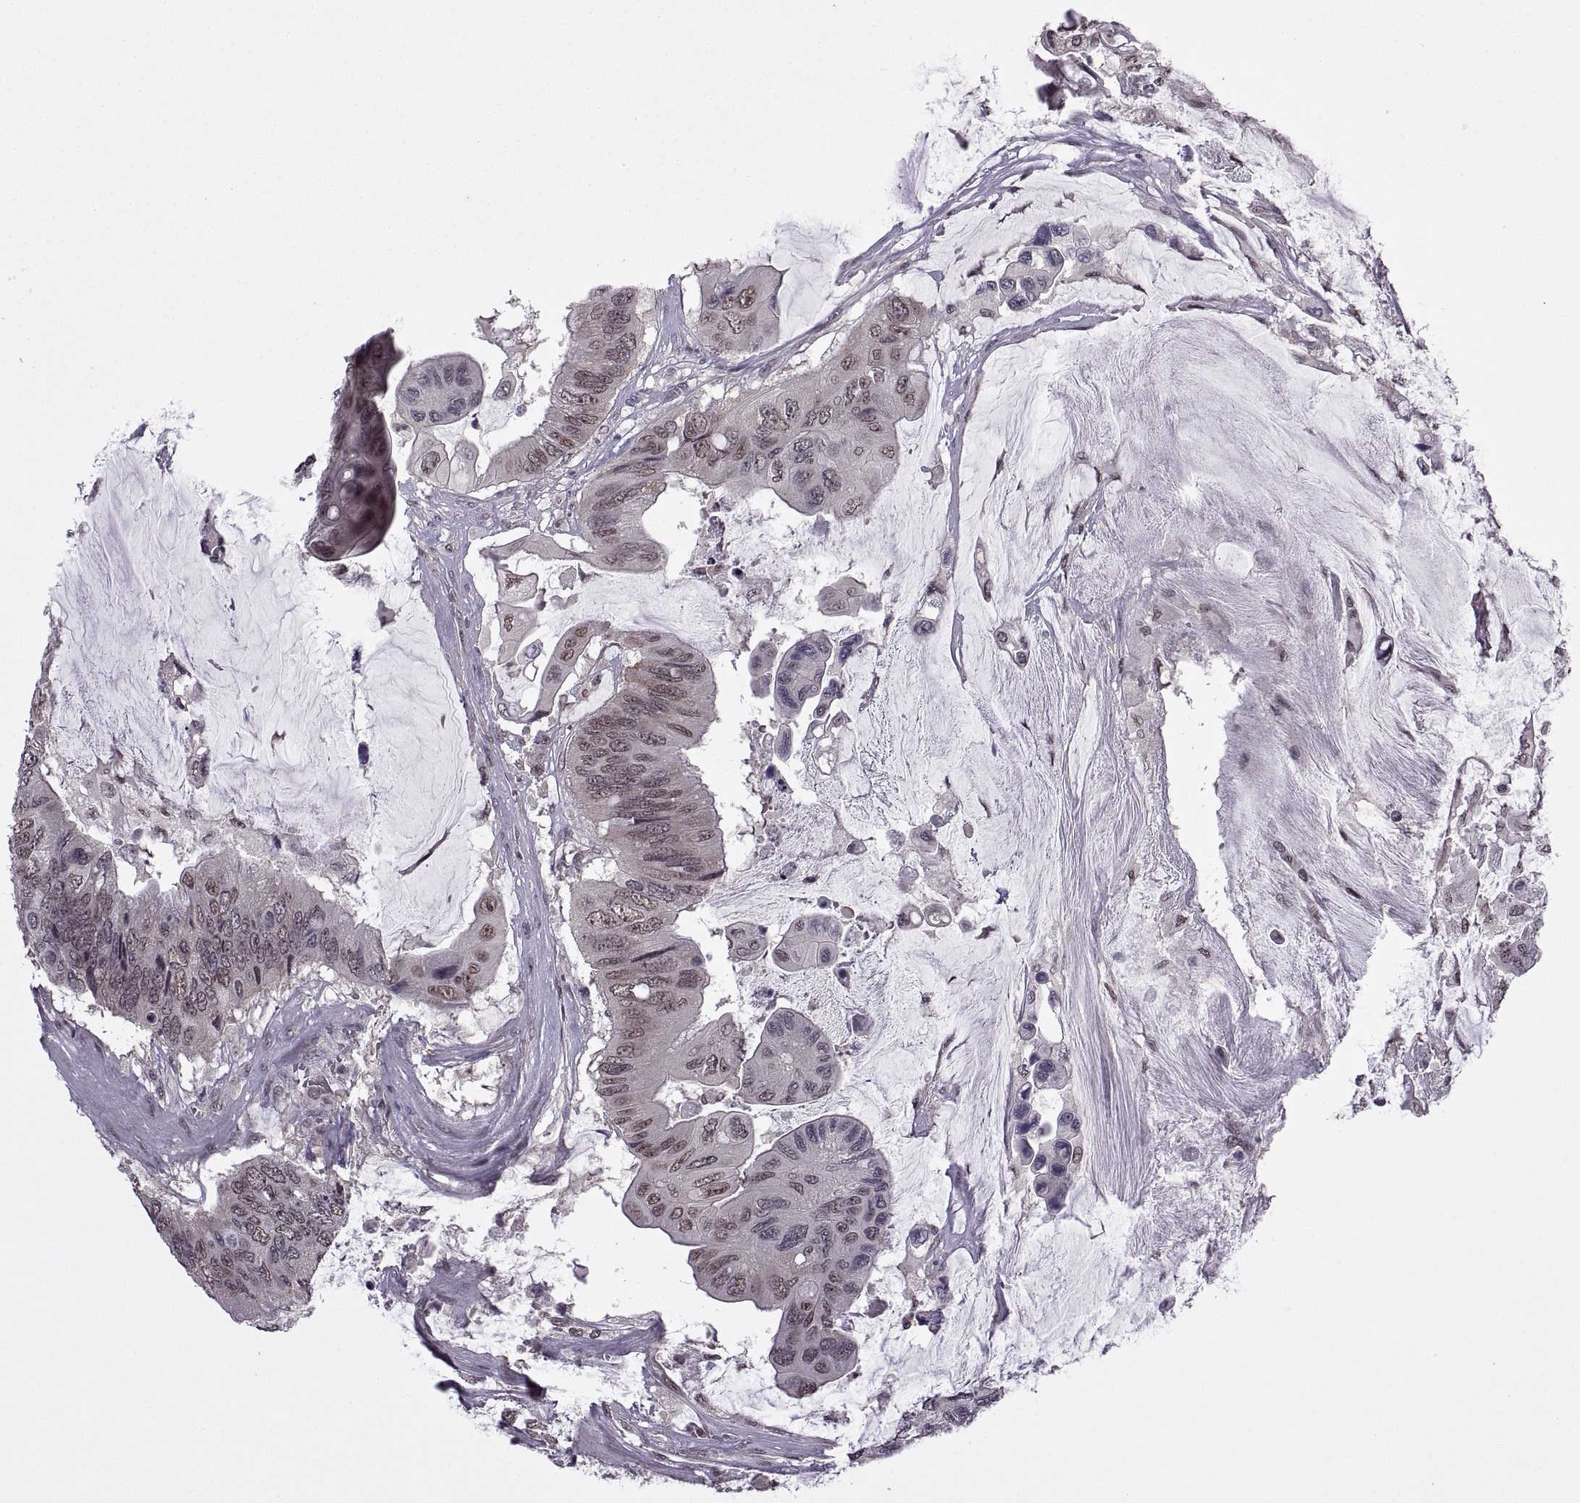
{"staining": {"intensity": "weak", "quantity": "25%-75%", "location": "nuclear"}, "tissue": "colorectal cancer", "cell_type": "Tumor cells", "image_type": "cancer", "snomed": [{"axis": "morphology", "description": "Adenocarcinoma, NOS"}, {"axis": "topography", "description": "Rectum"}], "caption": "Immunohistochemical staining of colorectal cancer (adenocarcinoma) shows low levels of weak nuclear protein positivity in approximately 25%-75% of tumor cells.", "gene": "INTS3", "patient": {"sex": "male", "age": 63}}